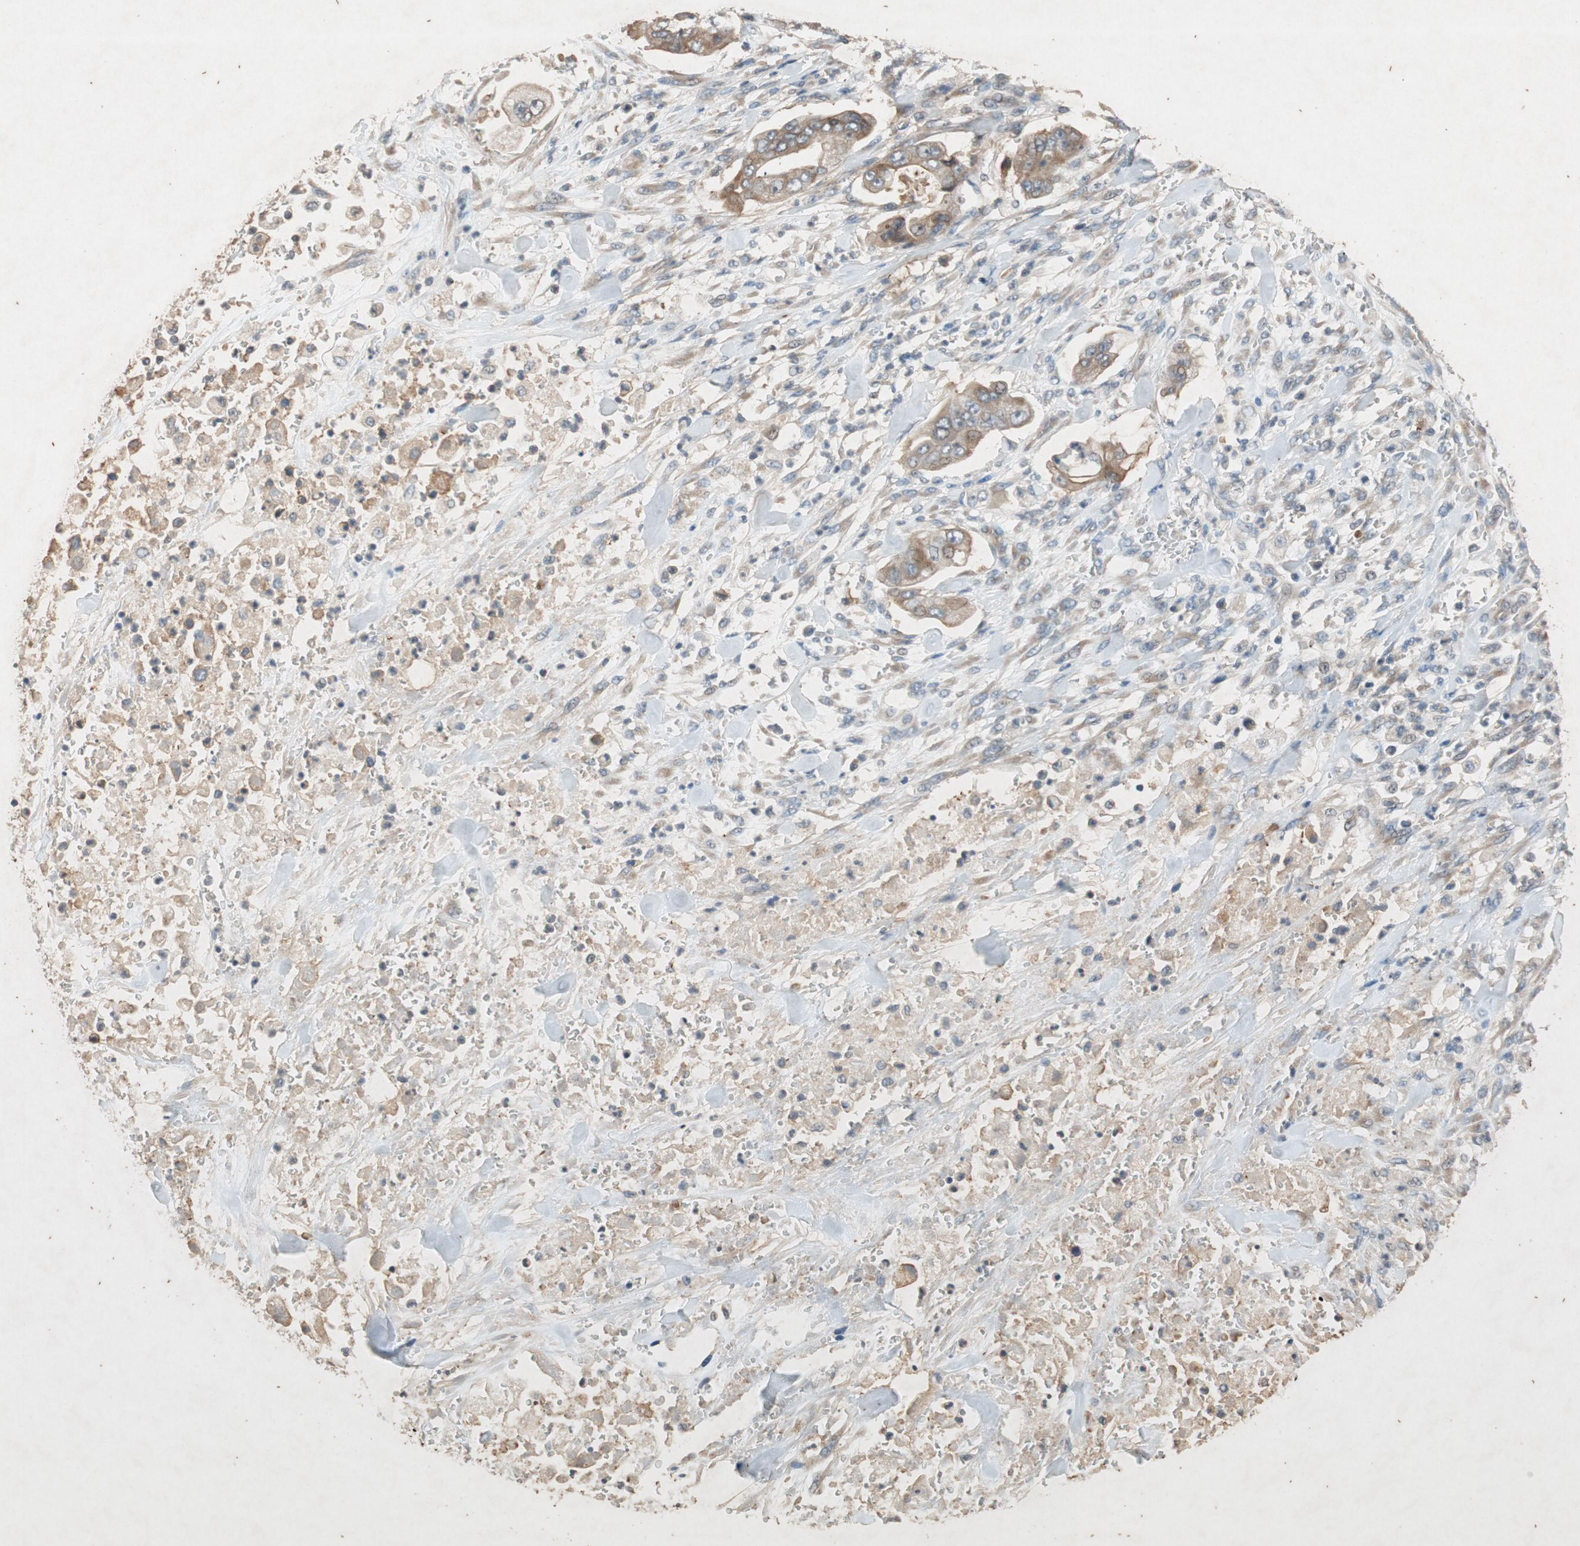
{"staining": {"intensity": "moderate", "quantity": ">75%", "location": "cytoplasmic/membranous"}, "tissue": "stomach cancer", "cell_type": "Tumor cells", "image_type": "cancer", "snomed": [{"axis": "morphology", "description": "Adenocarcinoma, NOS"}, {"axis": "topography", "description": "Stomach"}], "caption": "Immunohistochemical staining of stomach adenocarcinoma demonstrates medium levels of moderate cytoplasmic/membranous protein positivity in about >75% of tumor cells.", "gene": "ATP2C1", "patient": {"sex": "male", "age": 62}}